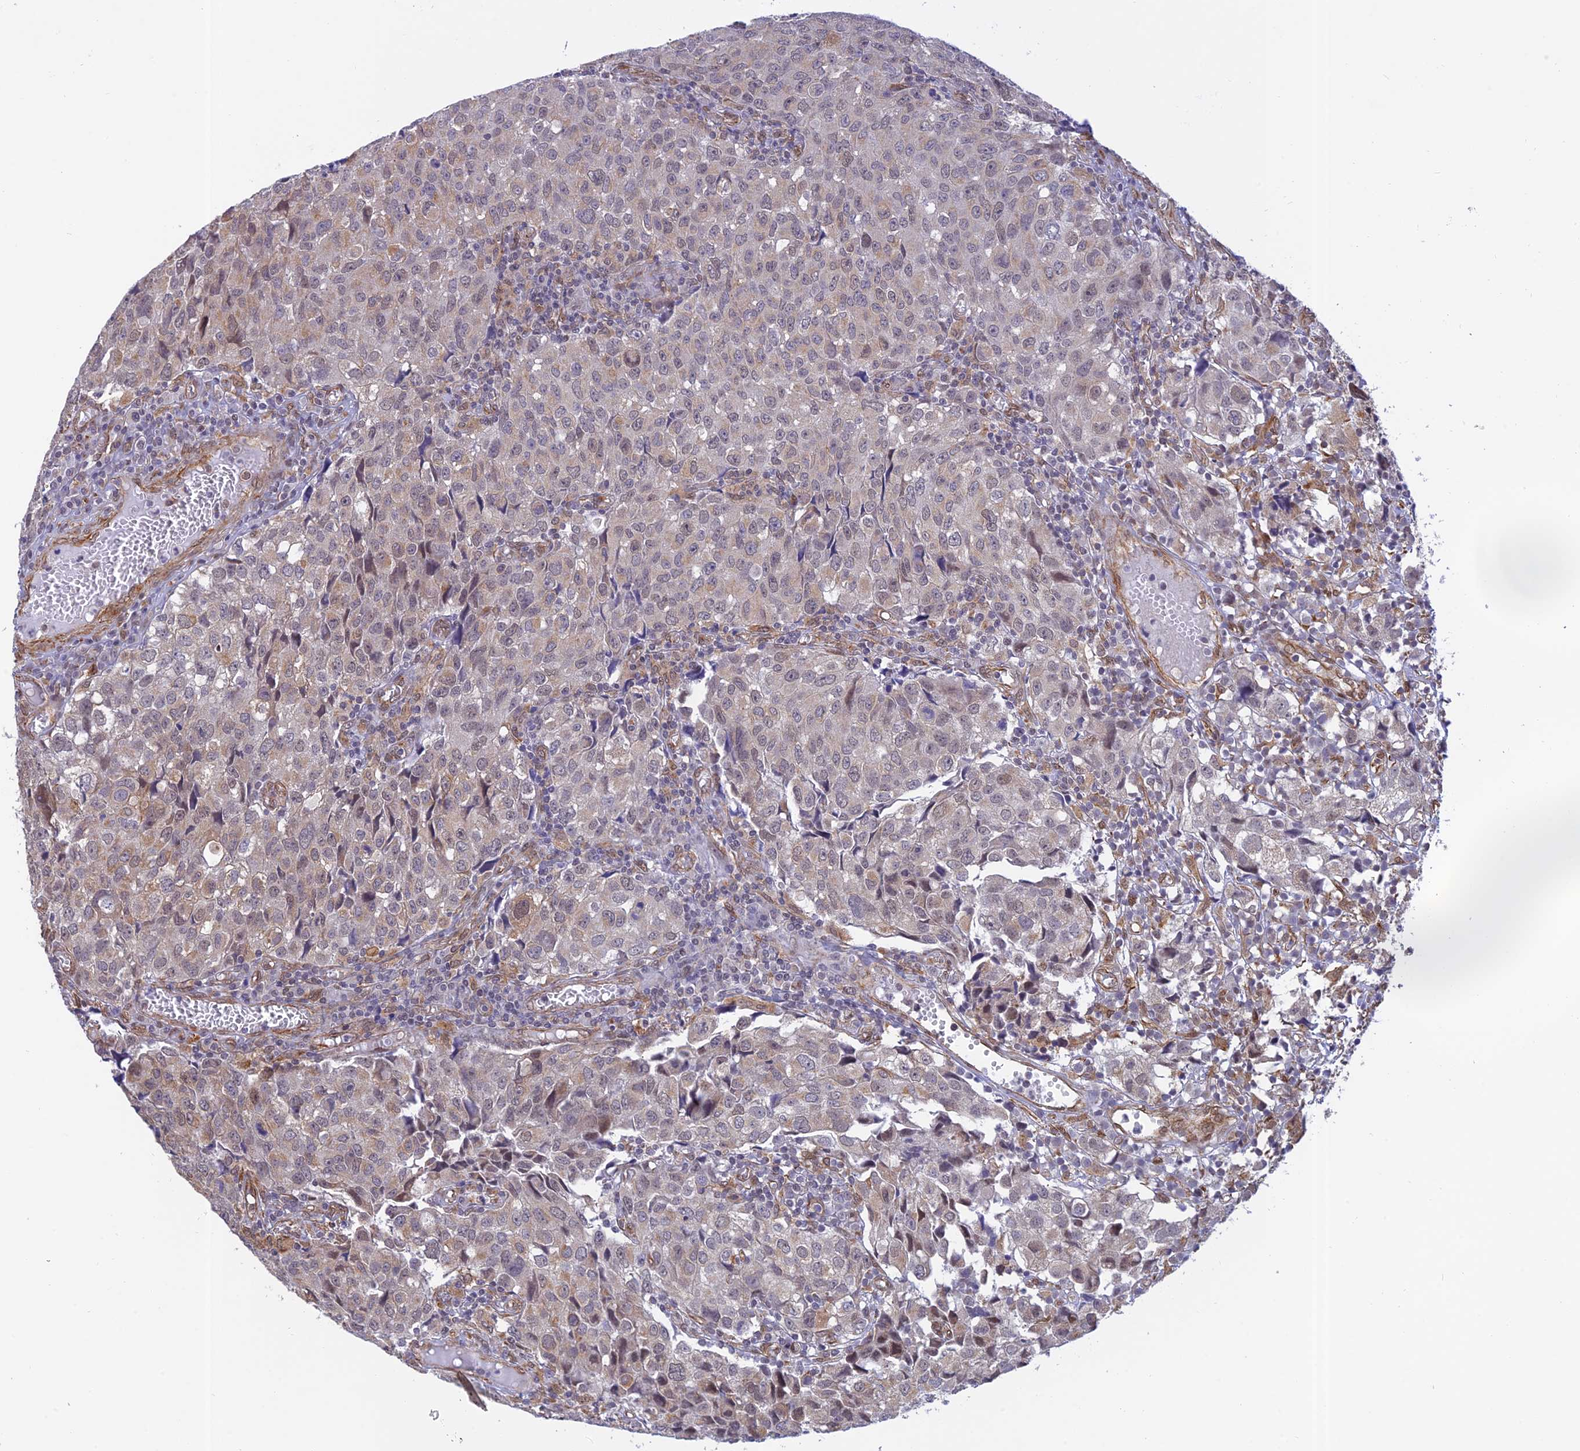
{"staining": {"intensity": "weak", "quantity": "<25%", "location": "cytoplasmic/membranous,nuclear"}, "tissue": "urothelial cancer", "cell_type": "Tumor cells", "image_type": "cancer", "snomed": [{"axis": "morphology", "description": "Urothelial carcinoma, High grade"}, {"axis": "topography", "description": "Urinary bladder"}], "caption": "IHC photomicrograph of human urothelial cancer stained for a protein (brown), which shows no staining in tumor cells.", "gene": "PAGR1", "patient": {"sex": "female", "age": 75}}